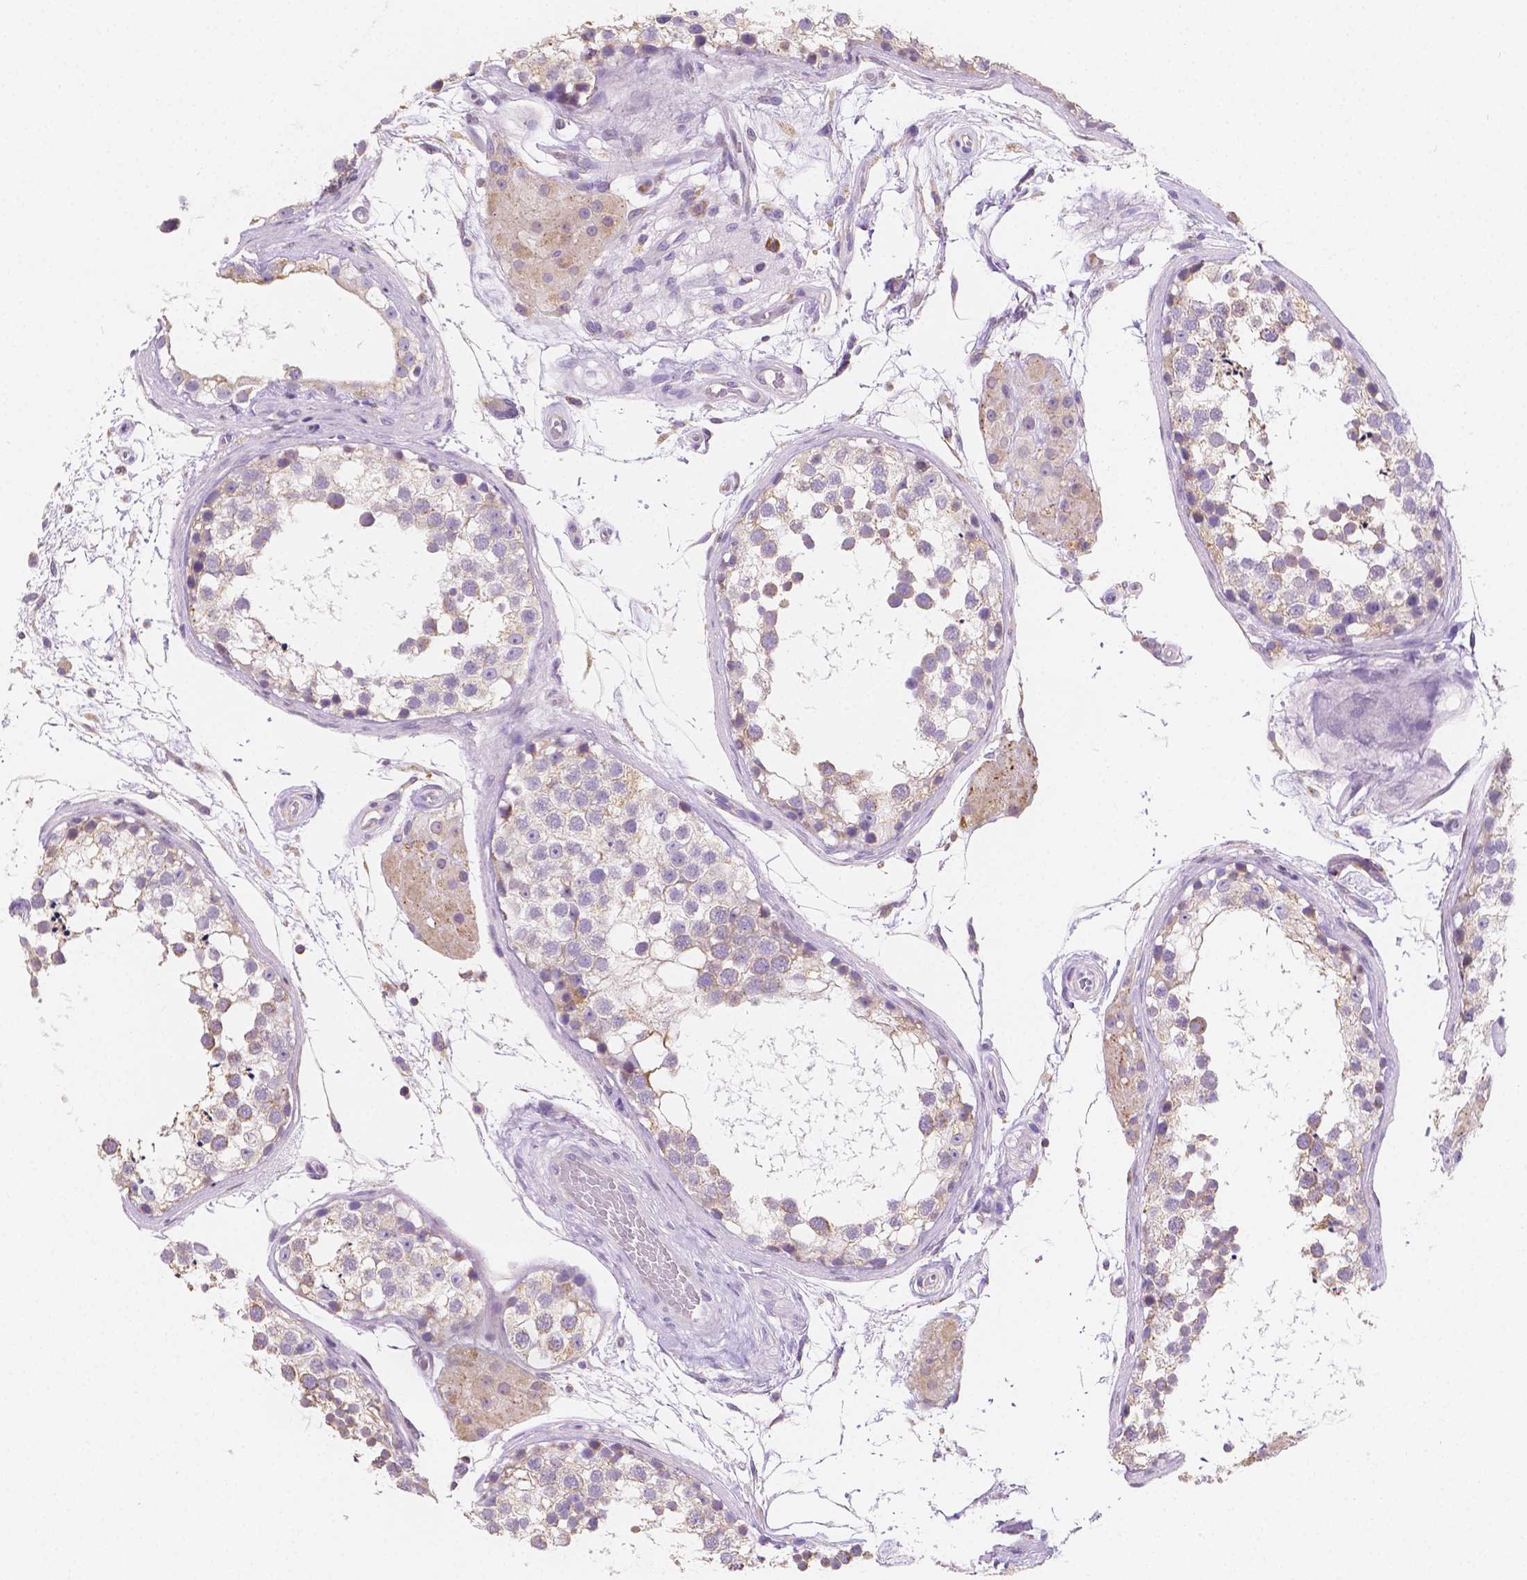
{"staining": {"intensity": "weak", "quantity": "<25%", "location": "cytoplasmic/membranous"}, "tissue": "testis", "cell_type": "Cells in seminiferous ducts", "image_type": "normal", "snomed": [{"axis": "morphology", "description": "Normal tissue, NOS"}, {"axis": "morphology", "description": "Seminoma, NOS"}, {"axis": "topography", "description": "Testis"}], "caption": "A histopathology image of testis stained for a protein displays no brown staining in cells in seminiferous ducts.", "gene": "TMEM130", "patient": {"sex": "male", "age": 65}}